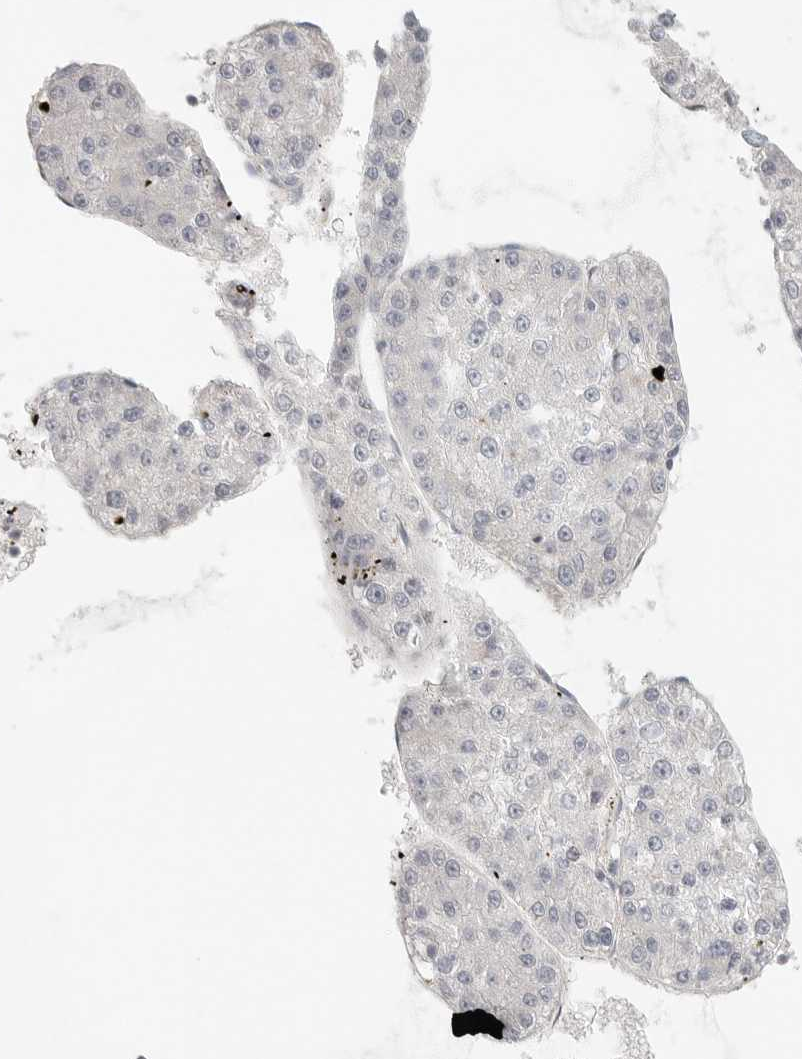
{"staining": {"intensity": "negative", "quantity": "none", "location": "none"}, "tissue": "liver cancer", "cell_type": "Tumor cells", "image_type": "cancer", "snomed": [{"axis": "morphology", "description": "Carcinoma, Hepatocellular, NOS"}, {"axis": "topography", "description": "Liver"}], "caption": "Liver cancer (hepatocellular carcinoma) was stained to show a protein in brown. There is no significant positivity in tumor cells.", "gene": "SLC25A26", "patient": {"sex": "female", "age": 73}}